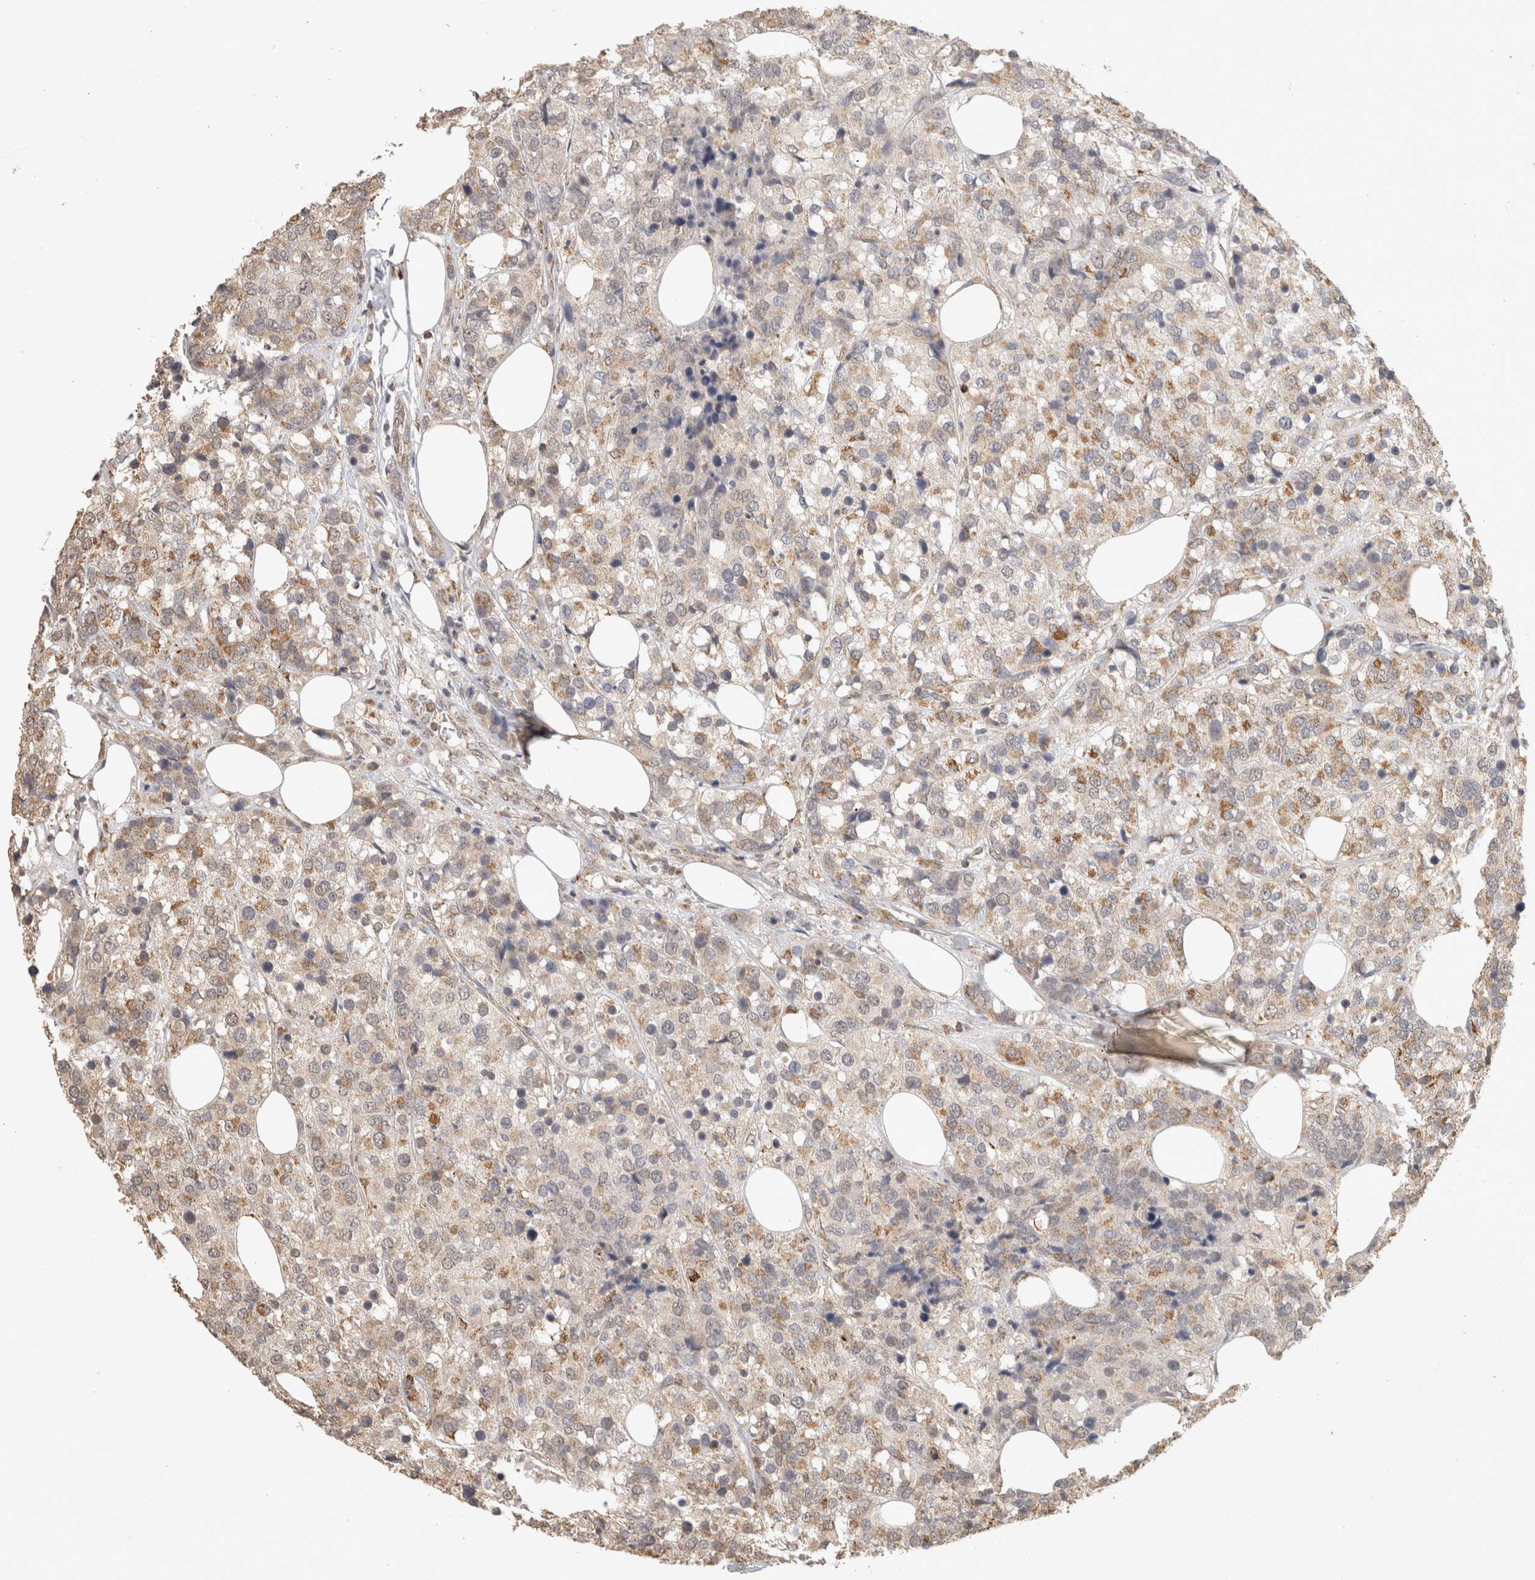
{"staining": {"intensity": "moderate", "quantity": "25%-75%", "location": "cytoplasmic/membranous"}, "tissue": "breast cancer", "cell_type": "Tumor cells", "image_type": "cancer", "snomed": [{"axis": "morphology", "description": "Lobular carcinoma"}, {"axis": "topography", "description": "Breast"}], "caption": "The micrograph shows immunohistochemical staining of lobular carcinoma (breast). There is moderate cytoplasmic/membranous expression is seen in about 25%-75% of tumor cells.", "gene": "BNIP3L", "patient": {"sex": "female", "age": 59}}